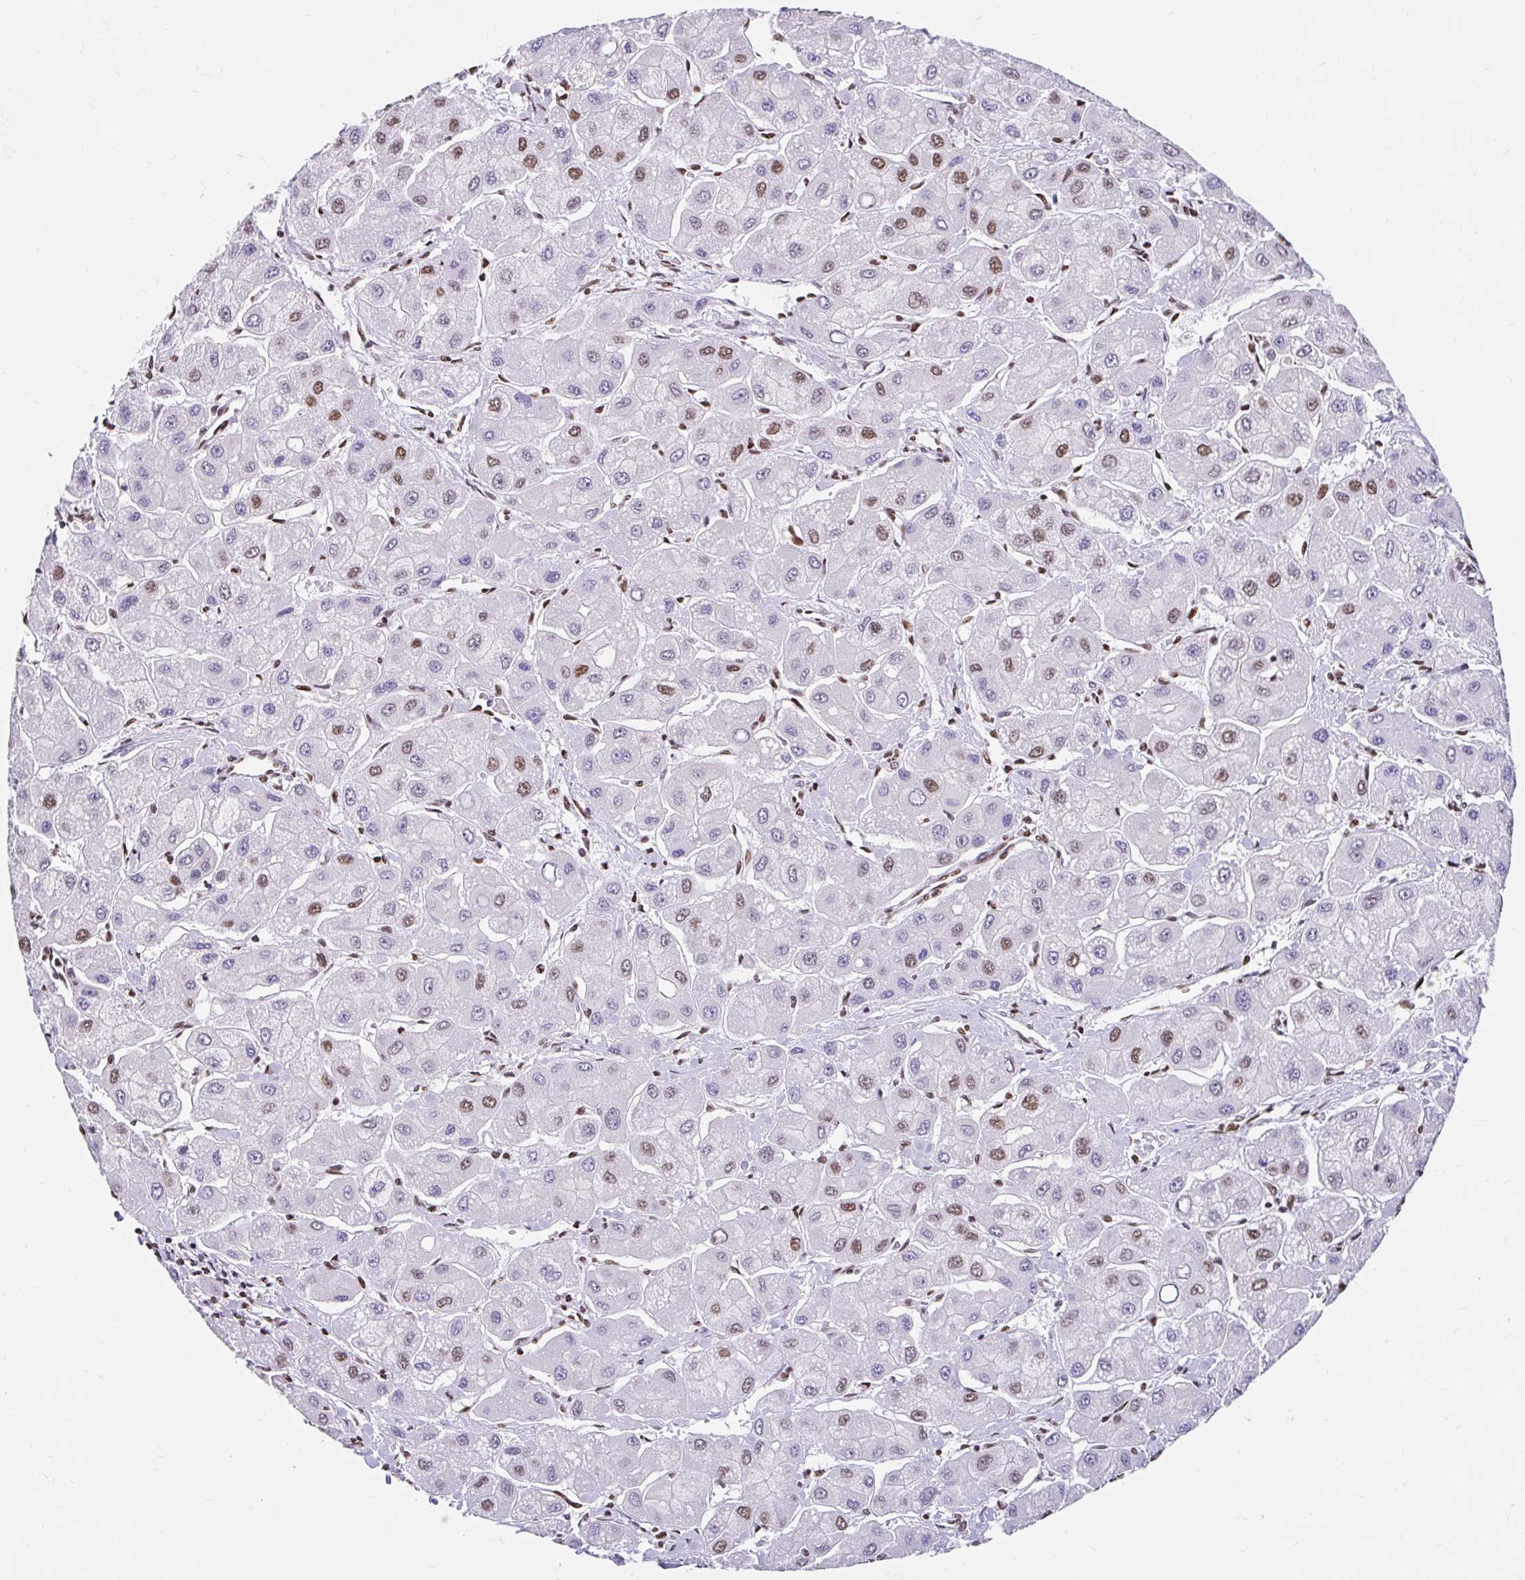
{"staining": {"intensity": "moderate", "quantity": "25%-75%", "location": "nuclear"}, "tissue": "liver cancer", "cell_type": "Tumor cells", "image_type": "cancer", "snomed": [{"axis": "morphology", "description": "Carcinoma, Hepatocellular, NOS"}, {"axis": "topography", "description": "Liver"}], "caption": "The photomicrograph displays immunohistochemical staining of liver hepatocellular carcinoma. There is moderate nuclear expression is seen in approximately 25%-75% of tumor cells. Nuclei are stained in blue.", "gene": "KHDRBS1", "patient": {"sex": "male", "age": 40}}